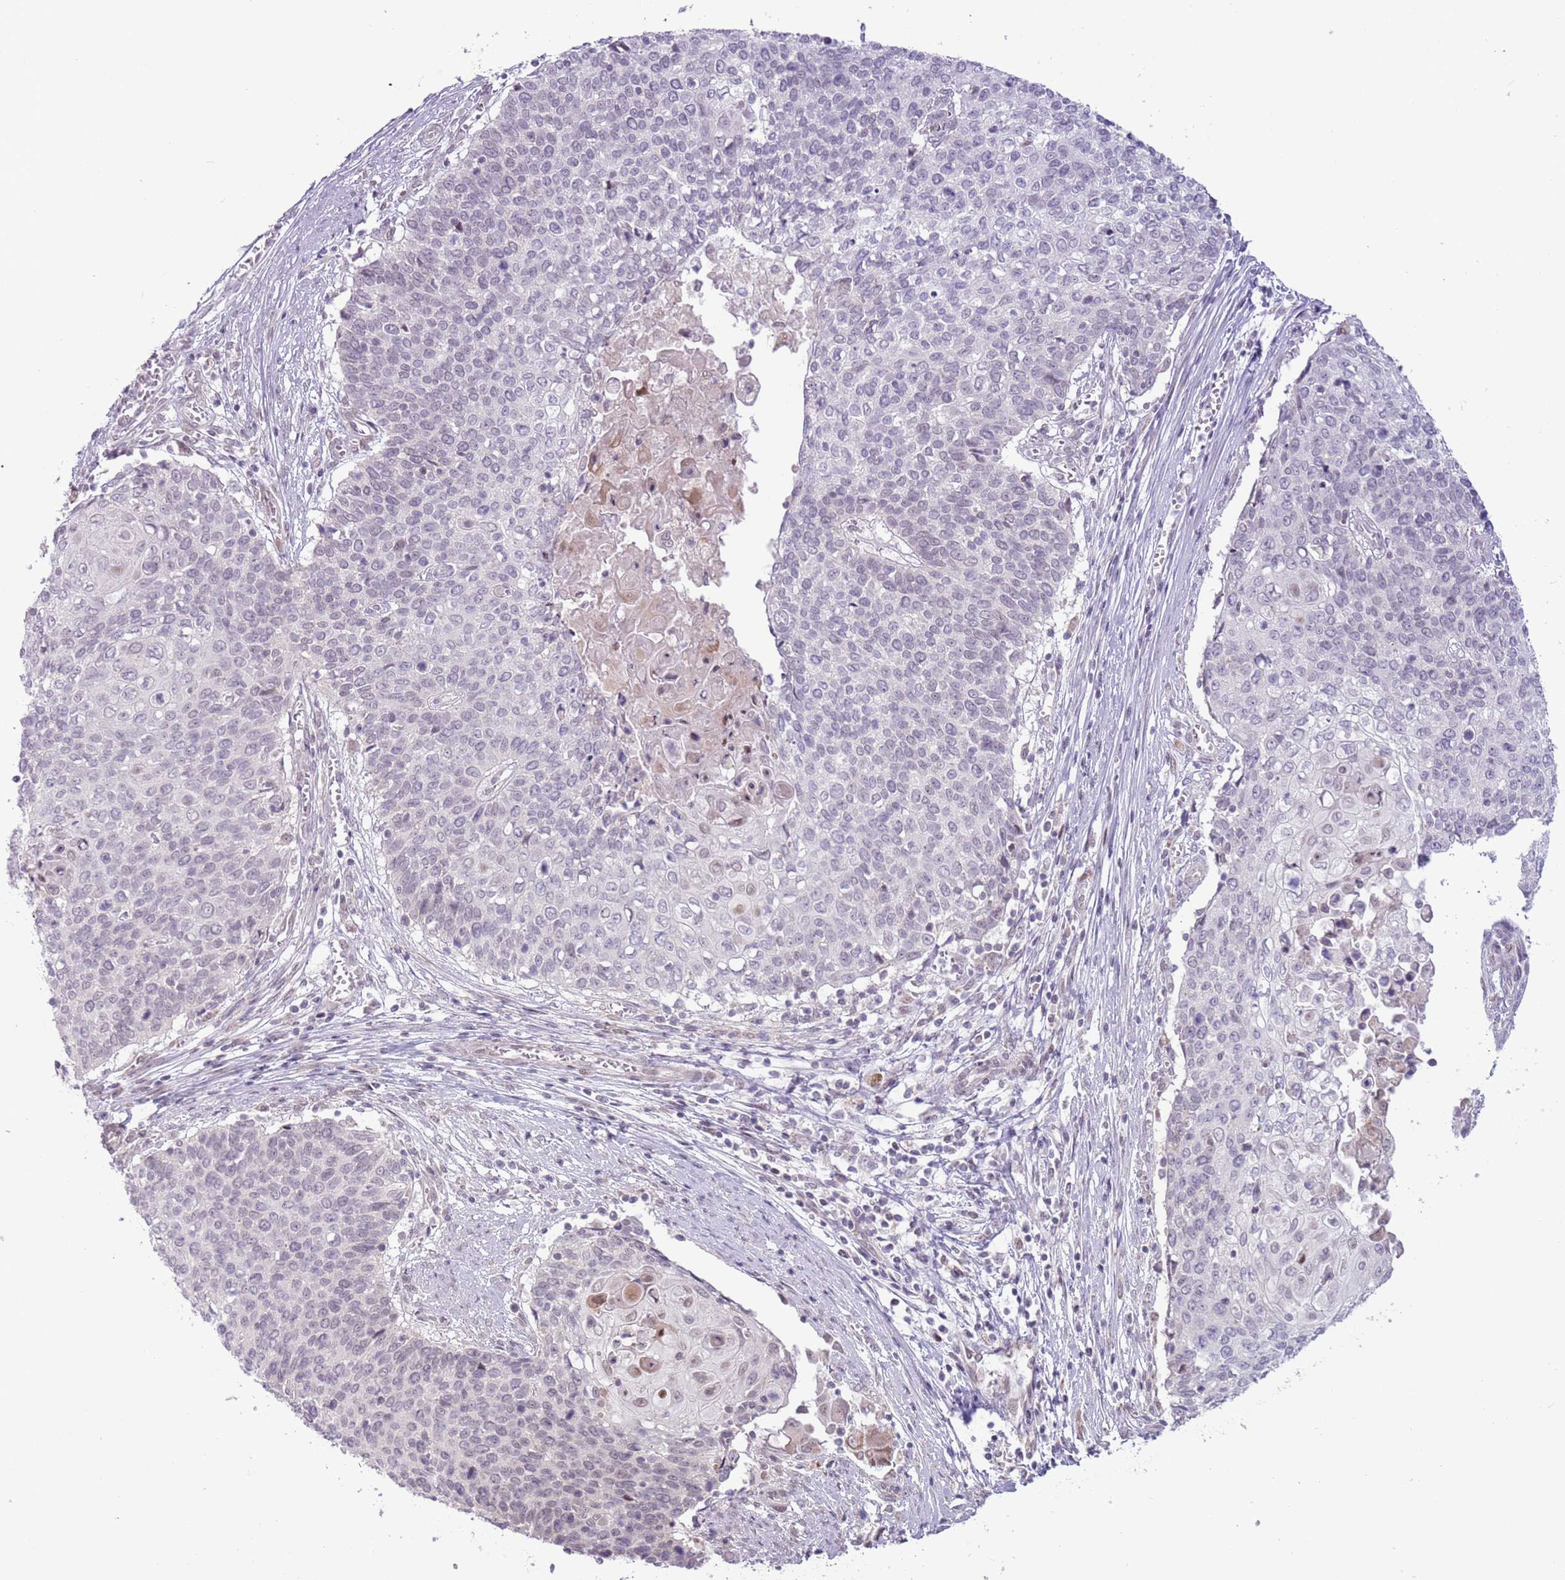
{"staining": {"intensity": "negative", "quantity": "none", "location": "none"}, "tissue": "cervical cancer", "cell_type": "Tumor cells", "image_type": "cancer", "snomed": [{"axis": "morphology", "description": "Squamous cell carcinoma, NOS"}, {"axis": "topography", "description": "Cervix"}], "caption": "The photomicrograph reveals no significant positivity in tumor cells of cervical squamous cell carcinoma.", "gene": "MLLT11", "patient": {"sex": "female", "age": 39}}